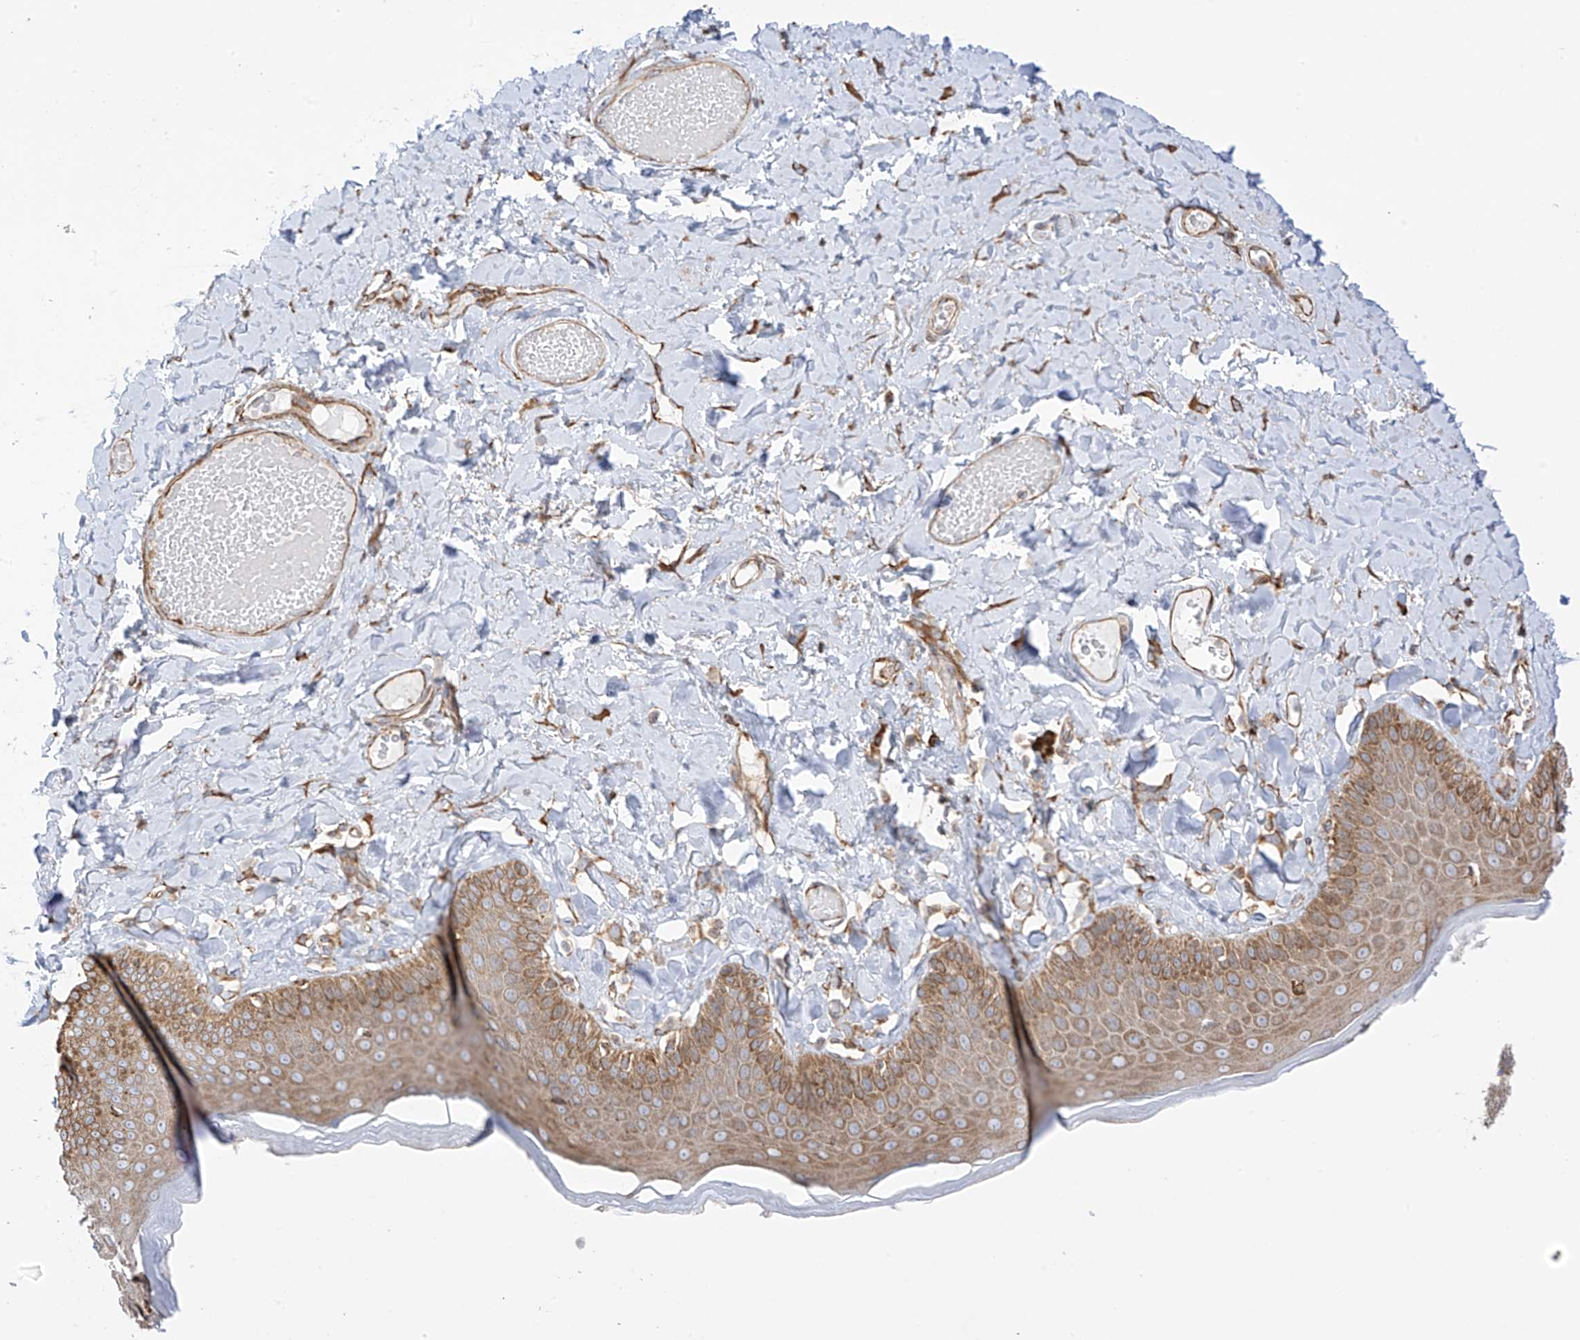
{"staining": {"intensity": "strong", "quantity": ">75%", "location": "cytoplasmic/membranous"}, "tissue": "skin", "cell_type": "Epidermal cells", "image_type": "normal", "snomed": [{"axis": "morphology", "description": "Normal tissue, NOS"}, {"axis": "topography", "description": "Anal"}], "caption": "Human skin stained for a protein (brown) displays strong cytoplasmic/membranous positive staining in about >75% of epidermal cells.", "gene": "XKR3", "patient": {"sex": "male", "age": 69}}